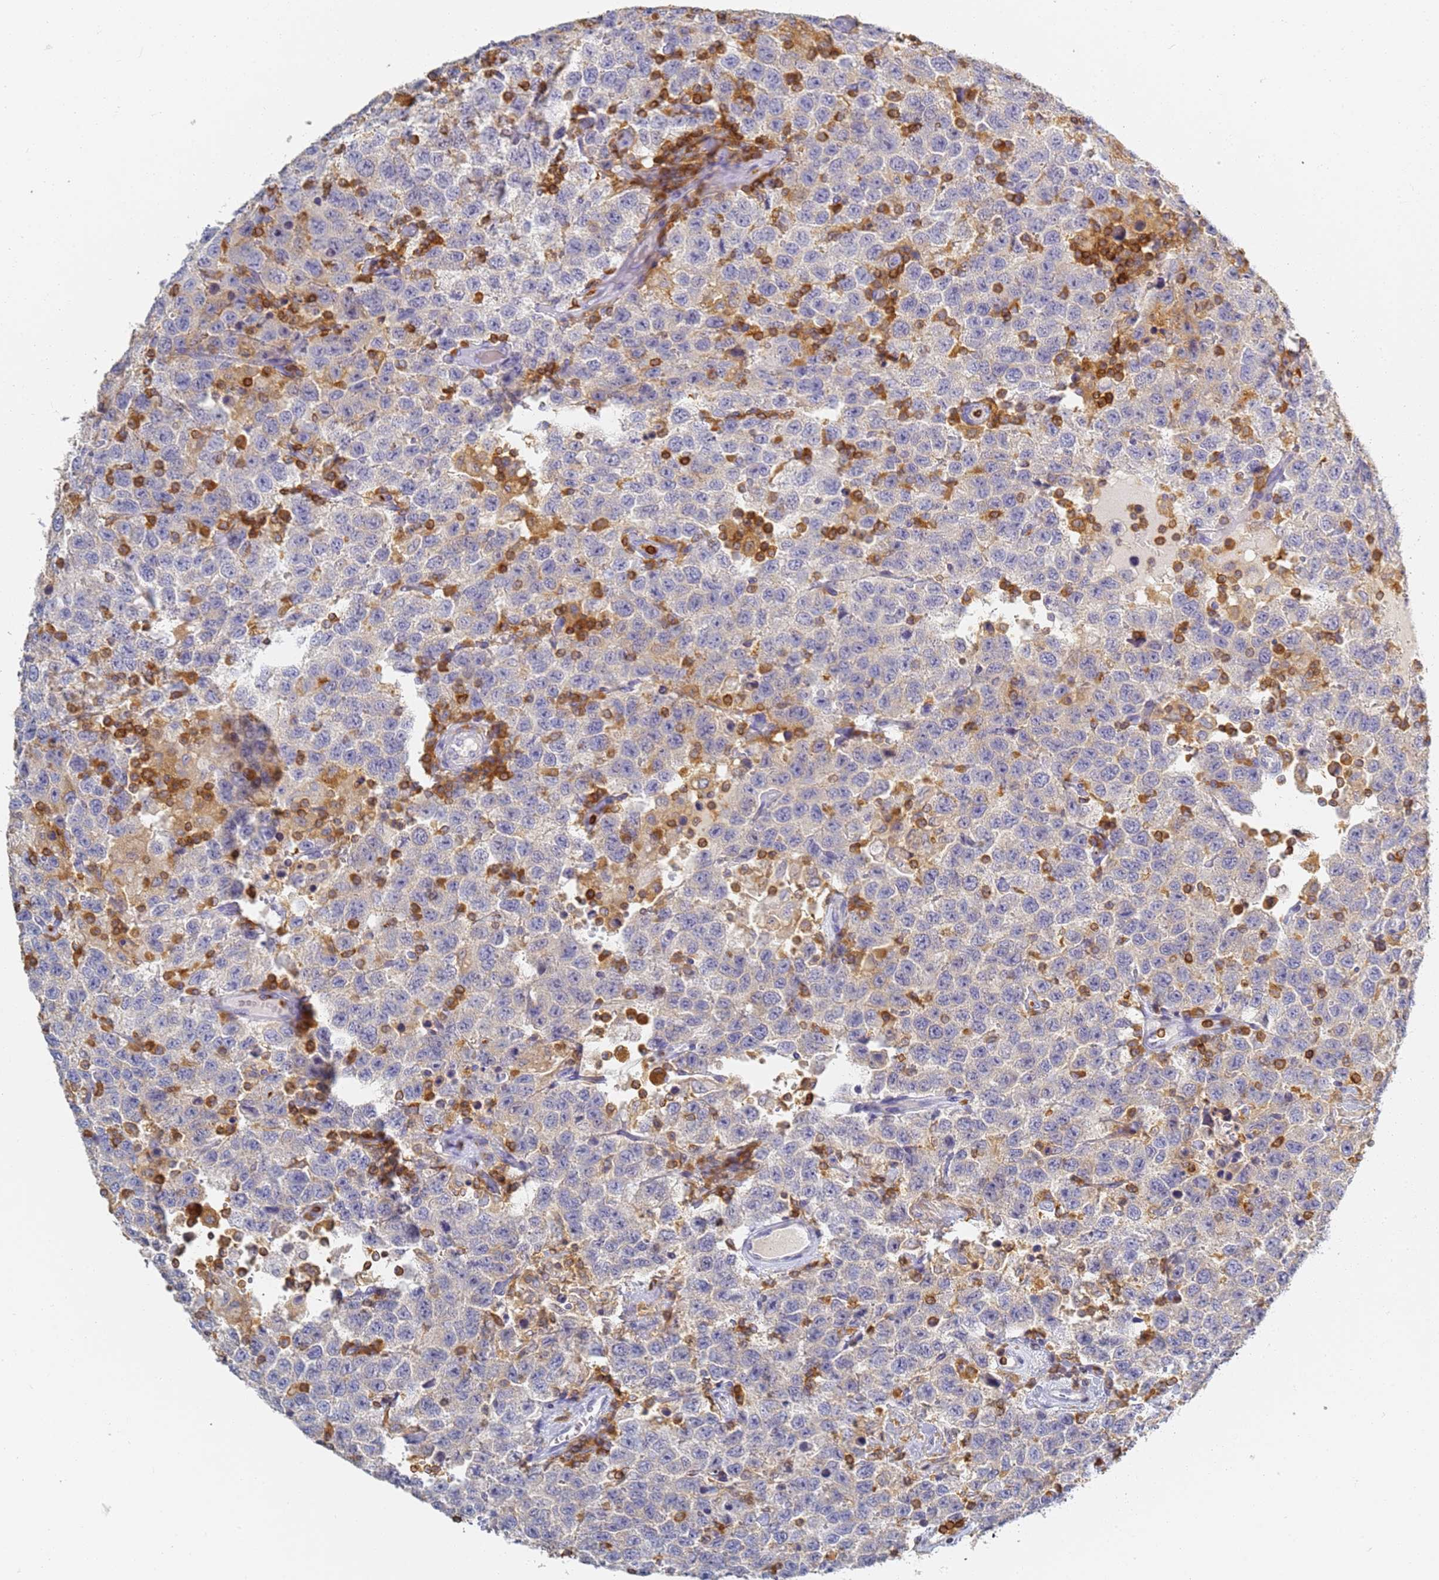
{"staining": {"intensity": "negative", "quantity": "none", "location": "none"}, "tissue": "testis cancer", "cell_type": "Tumor cells", "image_type": "cancer", "snomed": [{"axis": "morphology", "description": "Seminoma, NOS"}, {"axis": "topography", "description": "Testis"}], "caption": "An IHC micrograph of seminoma (testis) is shown. There is no staining in tumor cells of seminoma (testis).", "gene": "BIN2", "patient": {"sex": "male", "age": 41}}